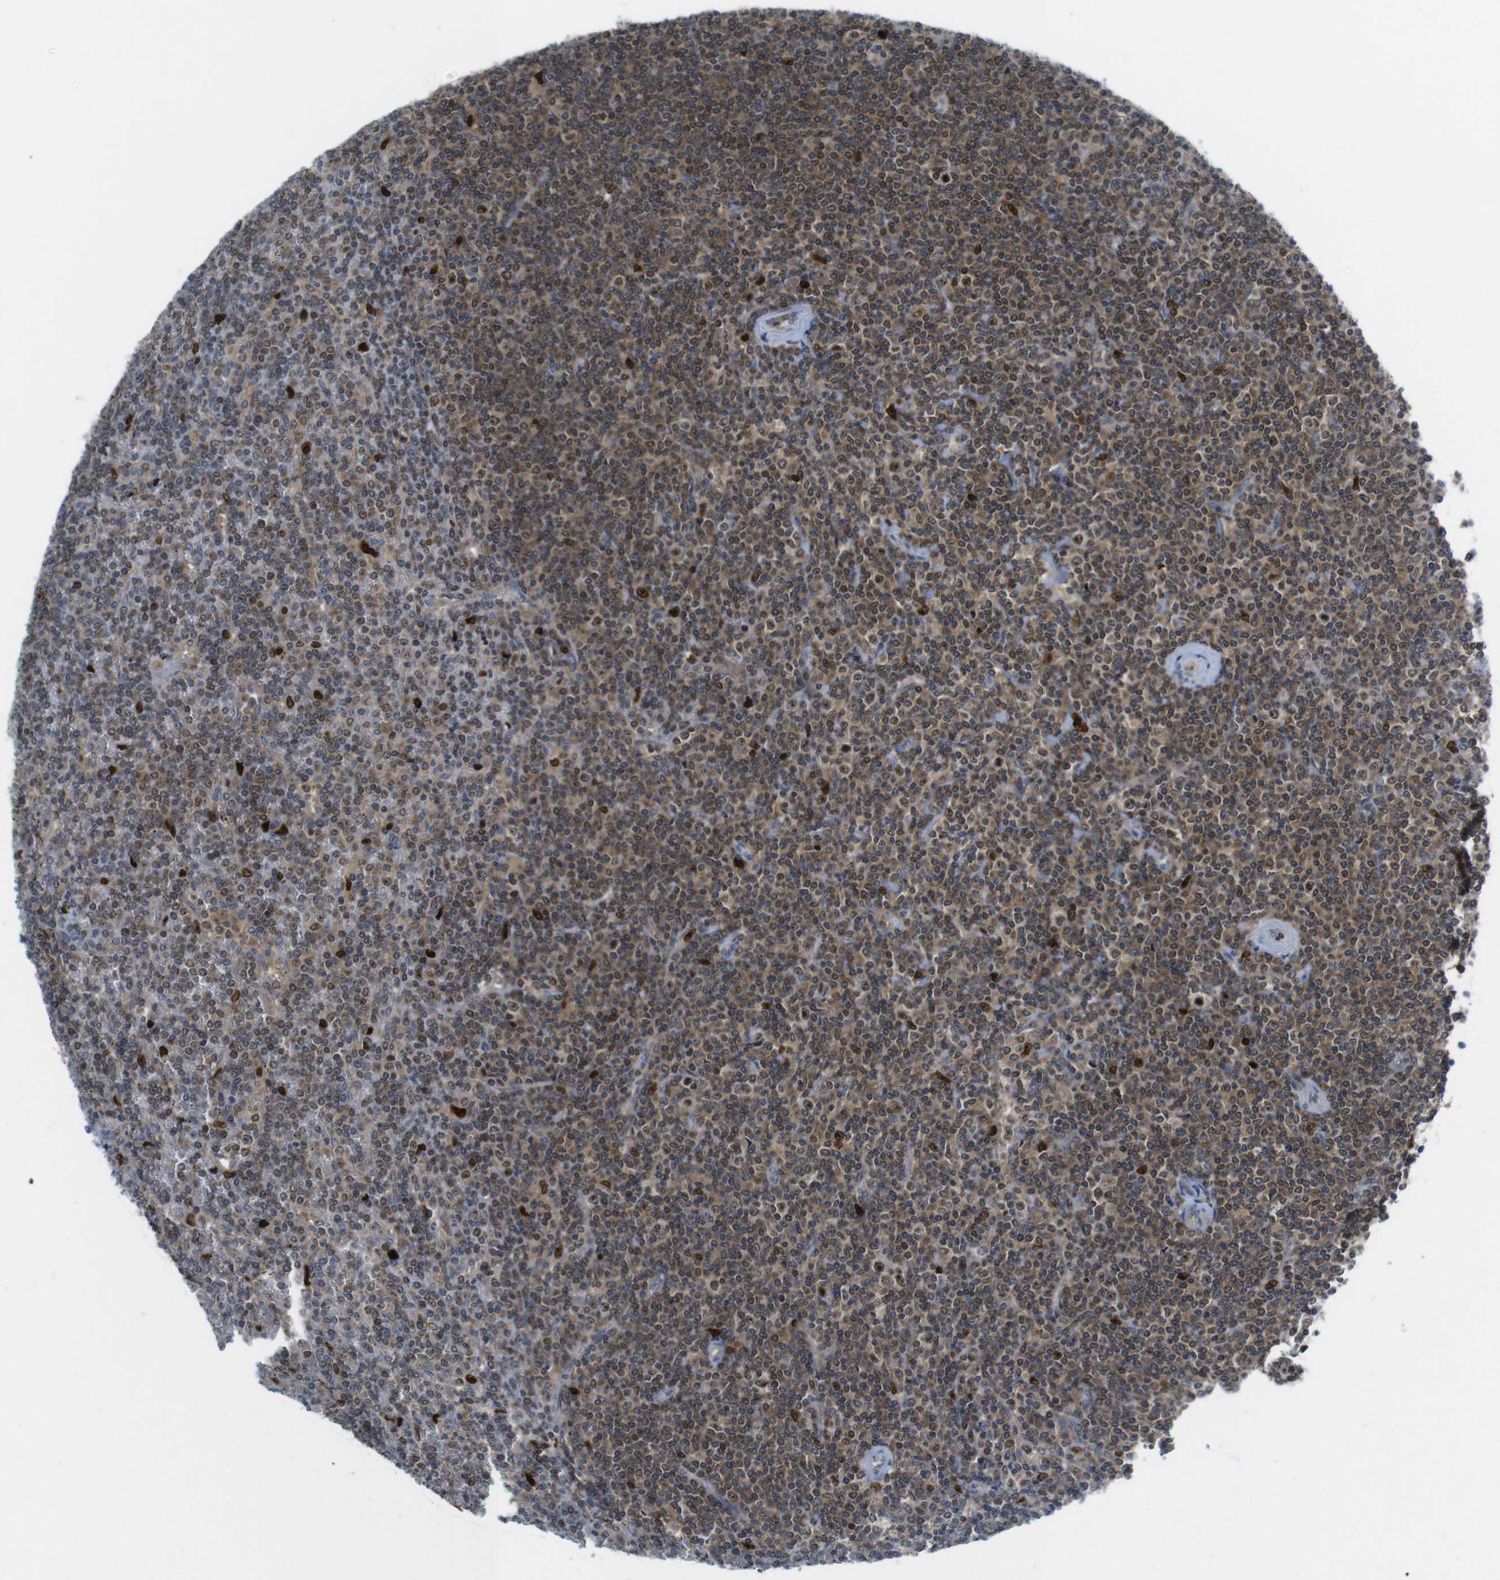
{"staining": {"intensity": "moderate", "quantity": ">75%", "location": "cytoplasmic/membranous"}, "tissue": "lymphoma", "cell_type": "Tumor cells", "image_type": "cancer", "snomed": [{"axis": "morphology", "description": "Malignant lymphoma, non-Hodgkin's type, Low grade"}, {"axis": "topography", "description": "Spleen"}], "caption": "Human lymphoma stained with a protein marker reveals moderate staining in tumor cells.", "gene": "RCC1", "patient": {"sex": "female", "age": 19}}